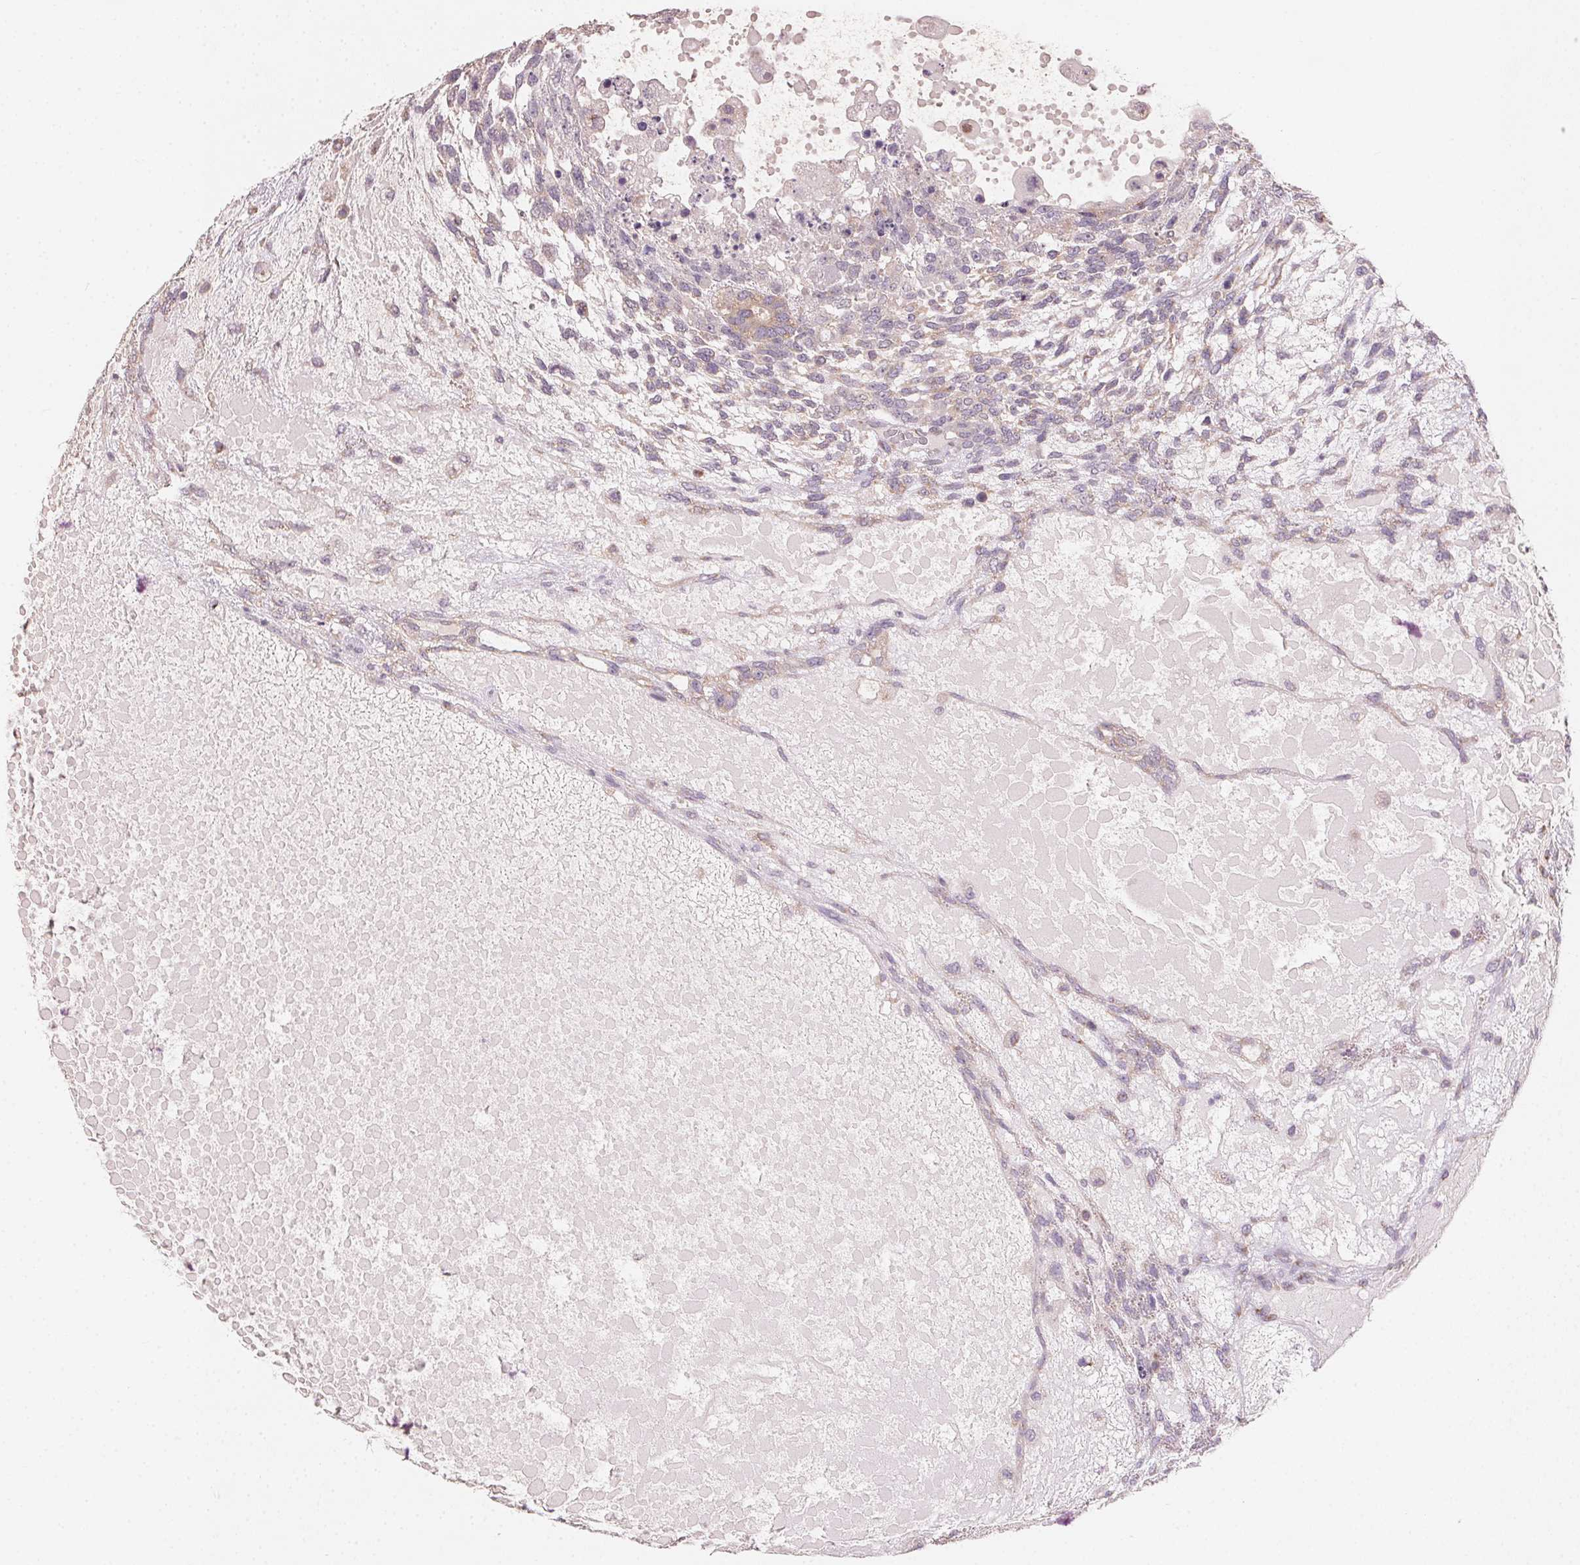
{"staining": {"intensity": "weak", "quantity": "25%-75%", "location": "cytoplasmic/membranous"}, "tissue": "testis cancer", "cell_type": "Tumor cells", "image_type": "cancer", "snomed": [{"axis": "morphology", "description": "Carcinoma, Embryonal, NOS"}, {"axis": "topography", "description": "Testis"}], "caption": "Embryonal carcinoma (testis) stained with a brown dye demonstrates weak cytoplasmic/membranous positive positivity in about 25%-75% of tumor cells.", "gene": "AP1S1", "patient": {"sex": "male", "age": 23}}